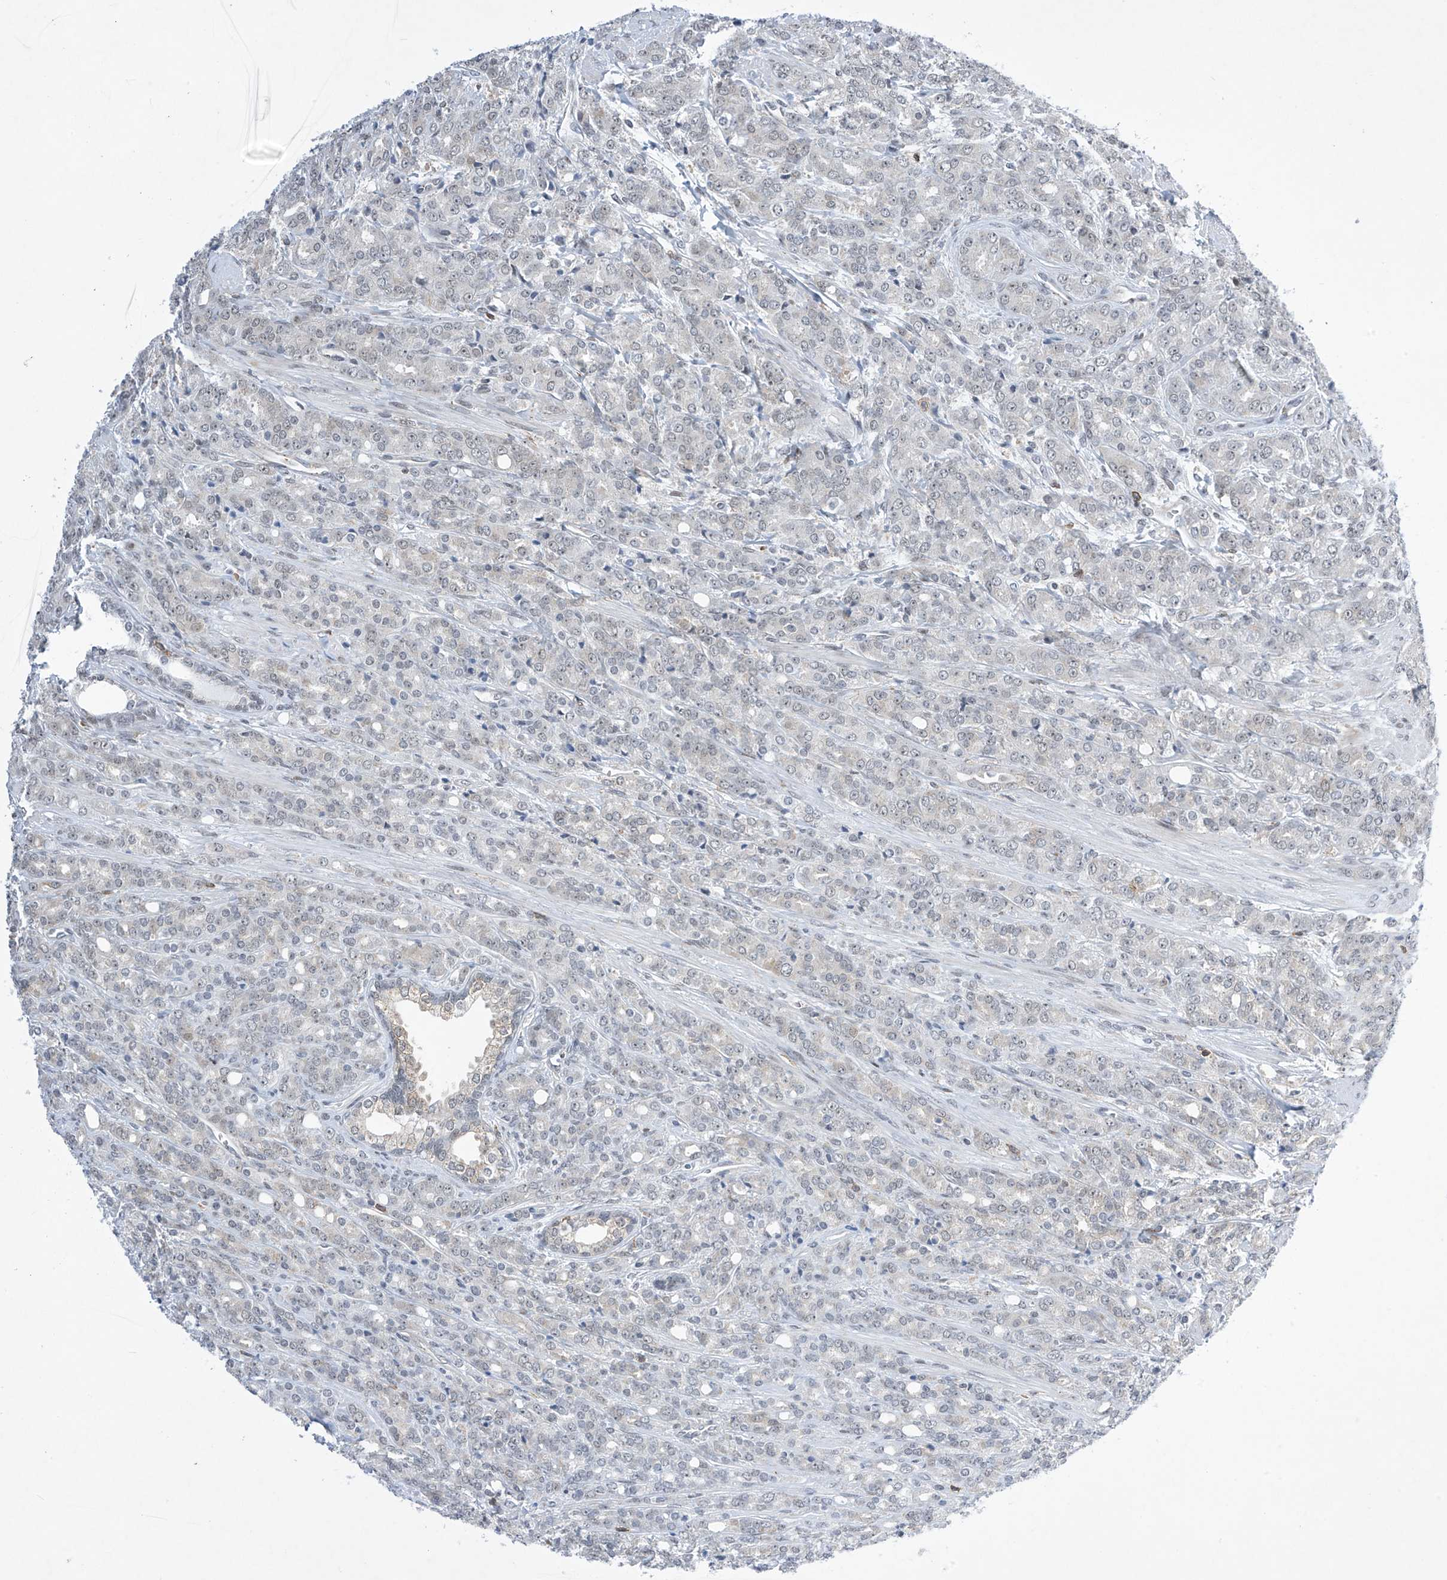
{"staining": {"intensity": "weak", "quantity": "<25%", "location": "cytoplasmic/membranous"}, "tissue": "prostate cancer", "cell_type": "Tumor cells", "image_type": "cancer", "snomed": [{"axis": "morphology", "description": "Adenocarcinoma, High grade"}, {"axis": "topography", "description": "Prostate"}], "caption": "IHC micrograph of neoplastic tissue: human prostate adenocarcinoma (high-grade) stained with DAB (3,3'-diaminobenzidine) demonstrates no significant protein staining in tumor cells.", "gene": "MSL3", "patient": {"sex": "male", "age": 62}}